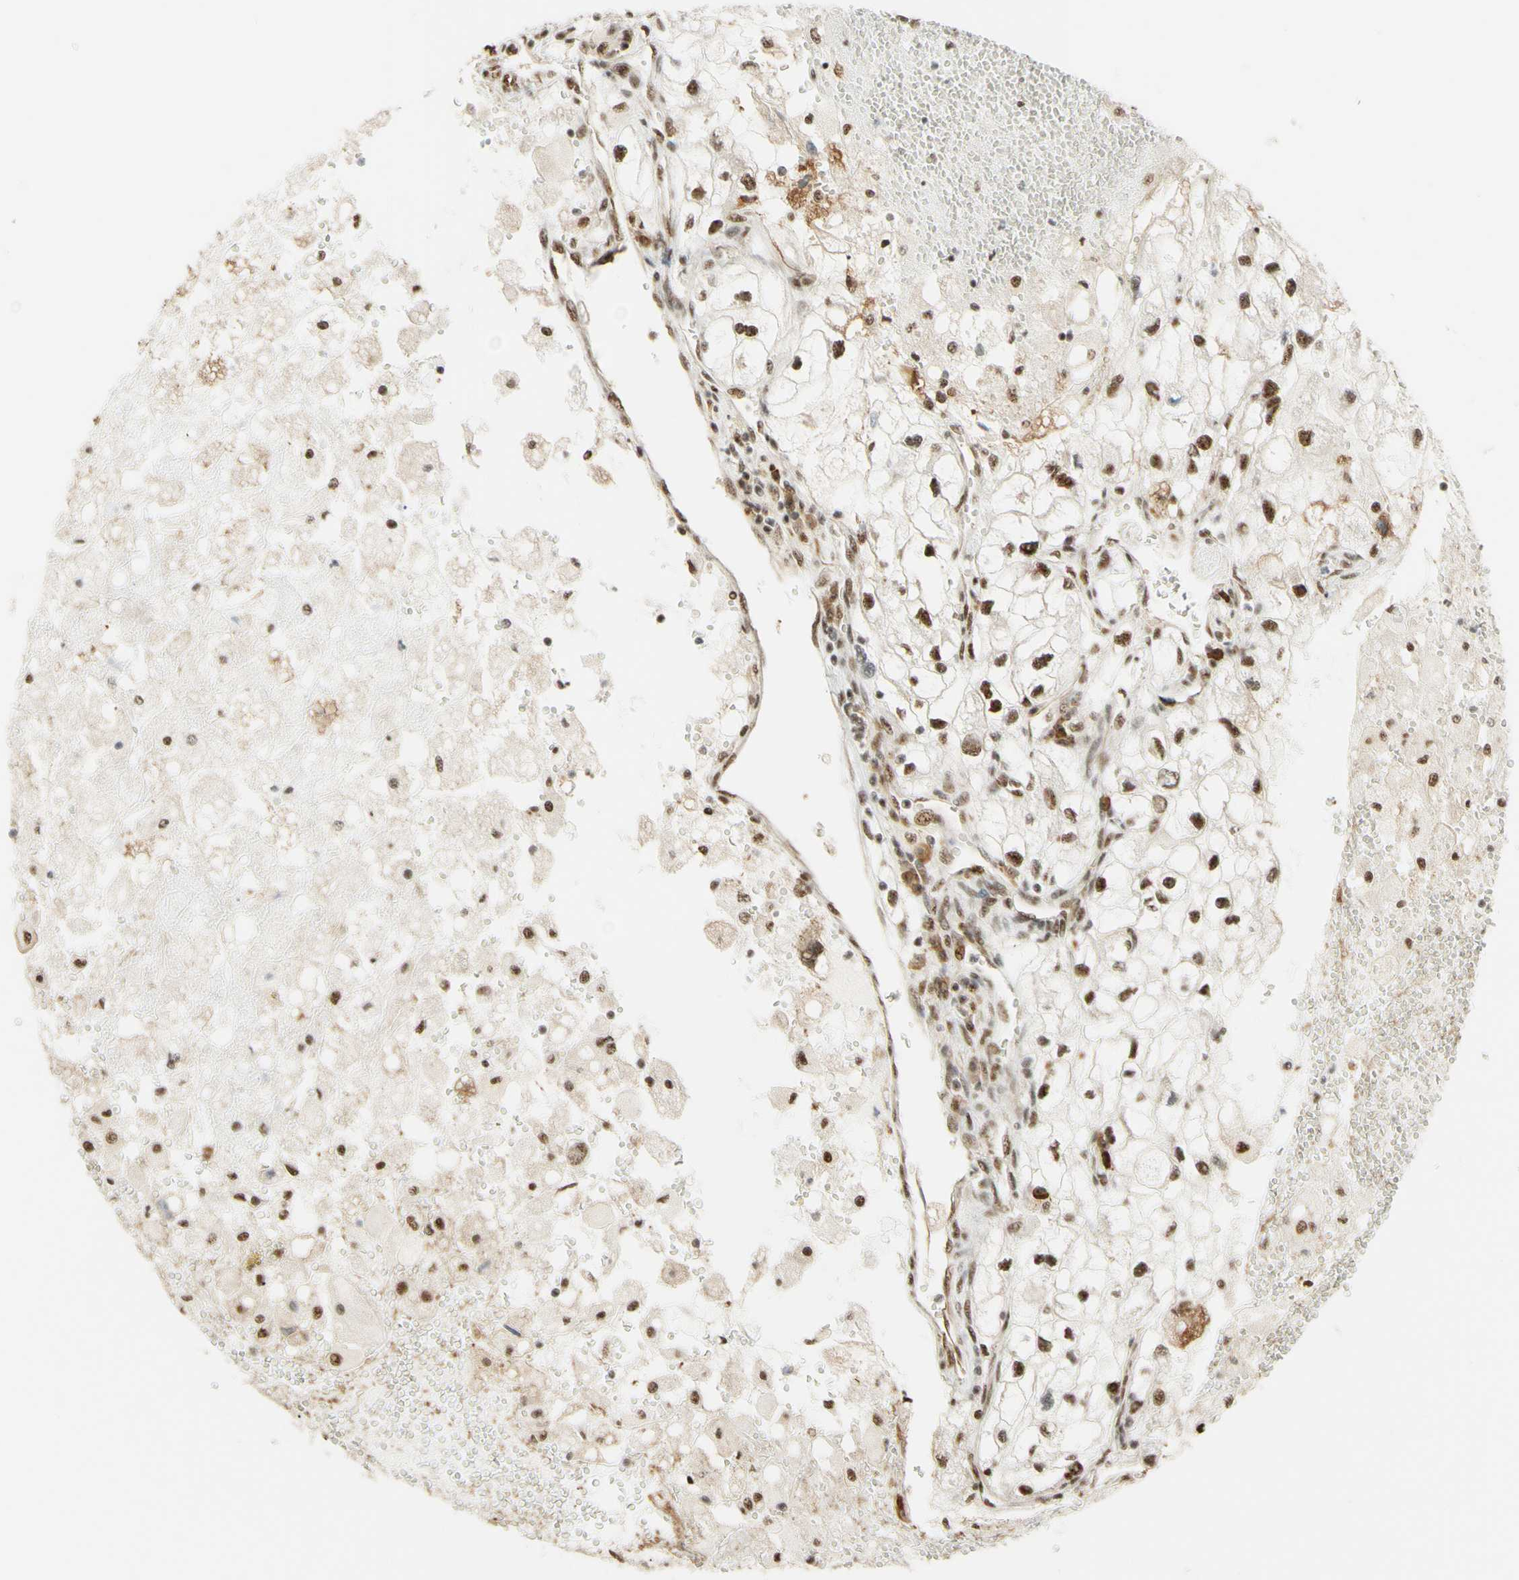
{"staining": {"intensity": "moderate", "quantity": ">75%", "location": "nuclear"}, "tissue": "renal cancer", "cell_type": "Tumor cells", "image_type": "cancer", "snomed": [{"axis": "morphology", "description": "Adenocarcinoma, NOS"}, {"axis": "topography", "description": "Kidney"}], "caption": "Renal cancer (adenocarcinoma) tissue reveals moderate nuclear expression in approximately >75% of tumor cells", "gene": "SAP18", "patient": {"sex": "female", "age": 70}}